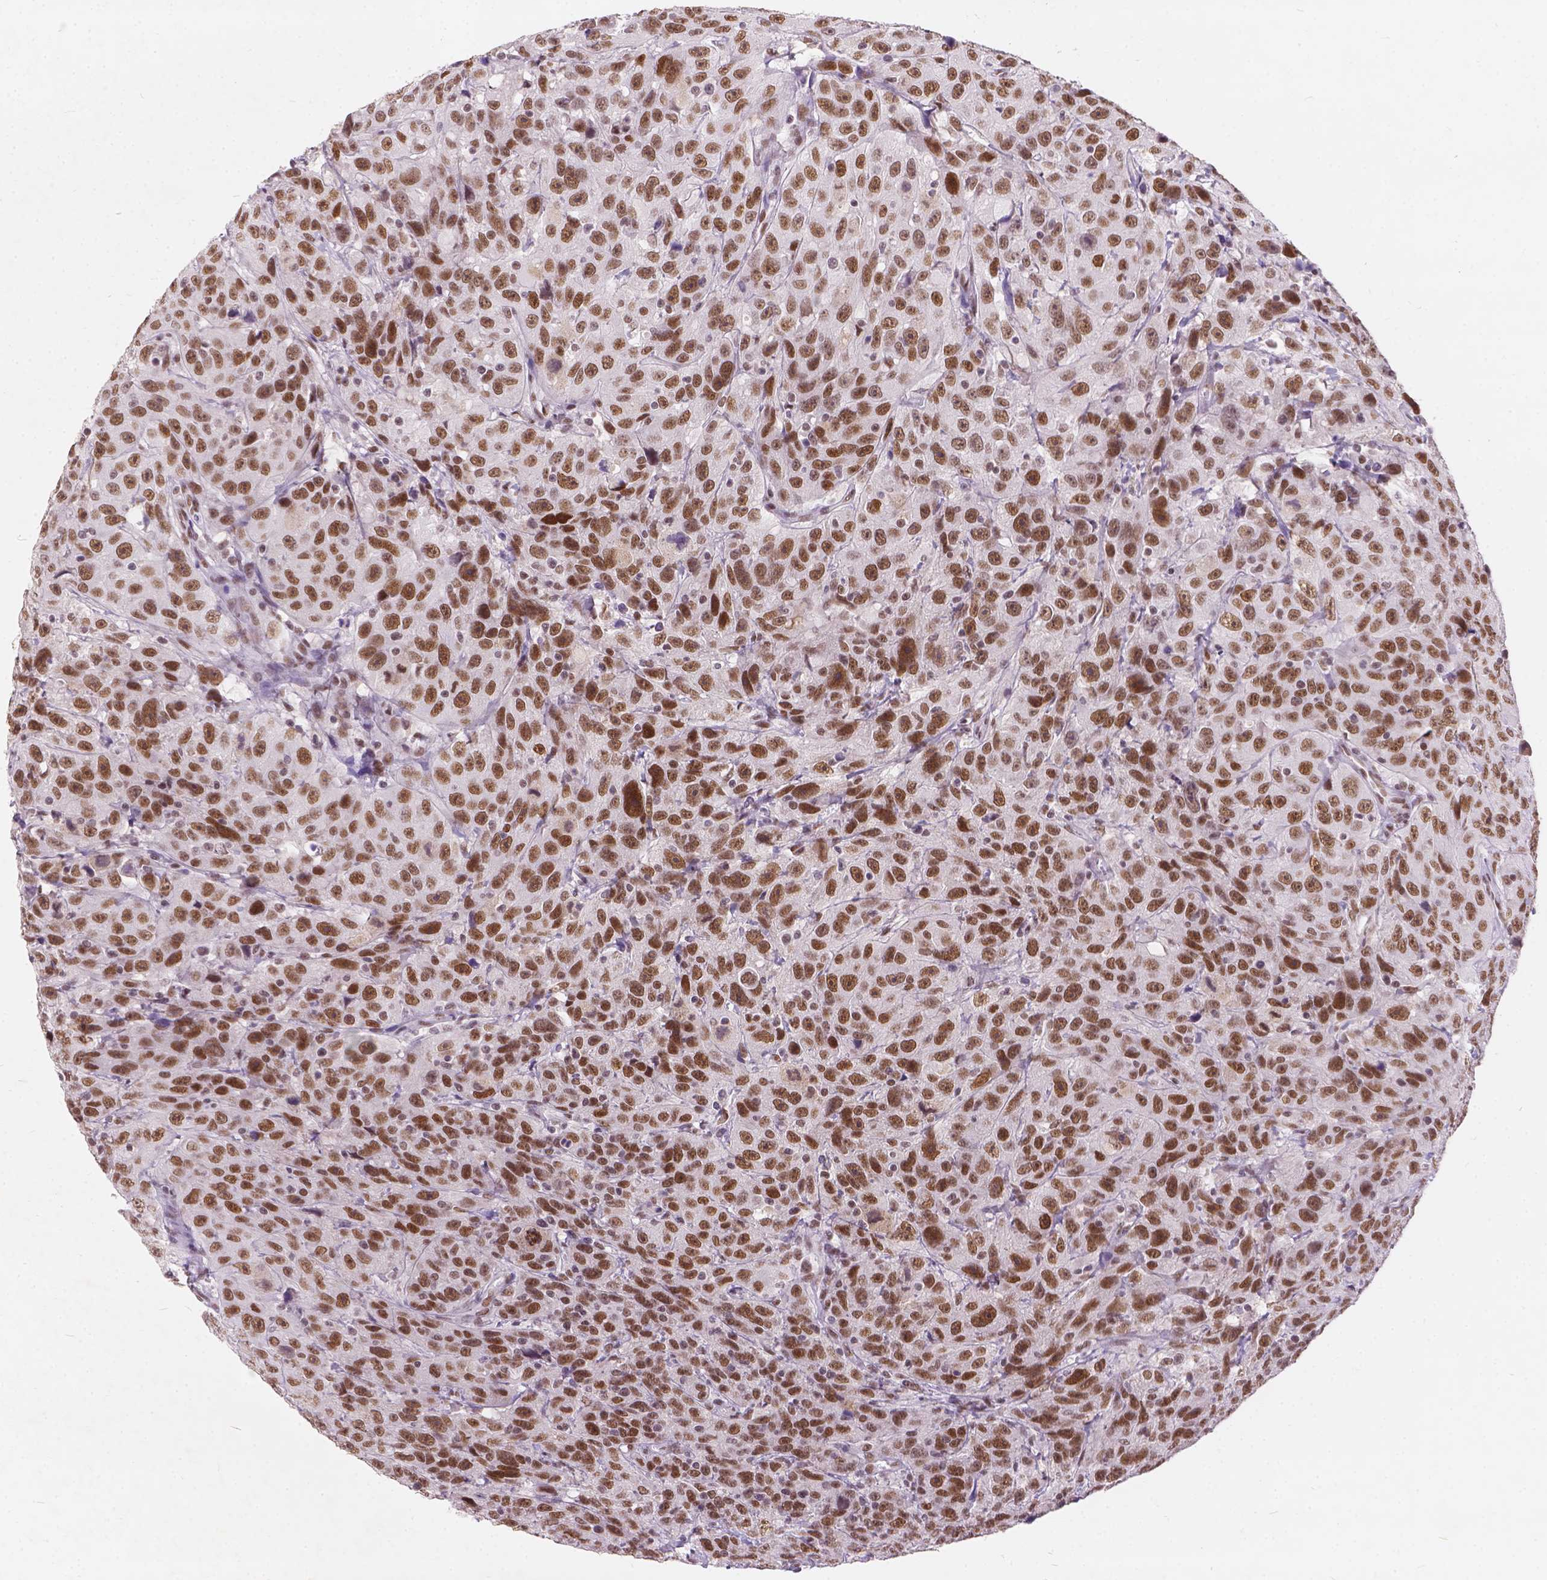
{"staining": {"intensity": "moderate", "quantity": ">75%", "location": "nuclear"}, "tissue": "urothelial cancer", "cell_type": "Tumor cells", "image_type": "cancer", "snomed": [{"axis": "morphology", "description": "Urothelial carcinoma, NOS"}, {"axis": "morphology", "description": "Urothelial carcinoma, High grade"}, {"axis": "topography", "description": "Urinary bladder"}], "caption": "Immunohistochemical staining of human urothelial cancer displays medium levels of moderate nuclear protein staining in approximately >75% of tumor cells.", "gene": "FAM53A", "patient": {"sex": "female", "age": 73}}